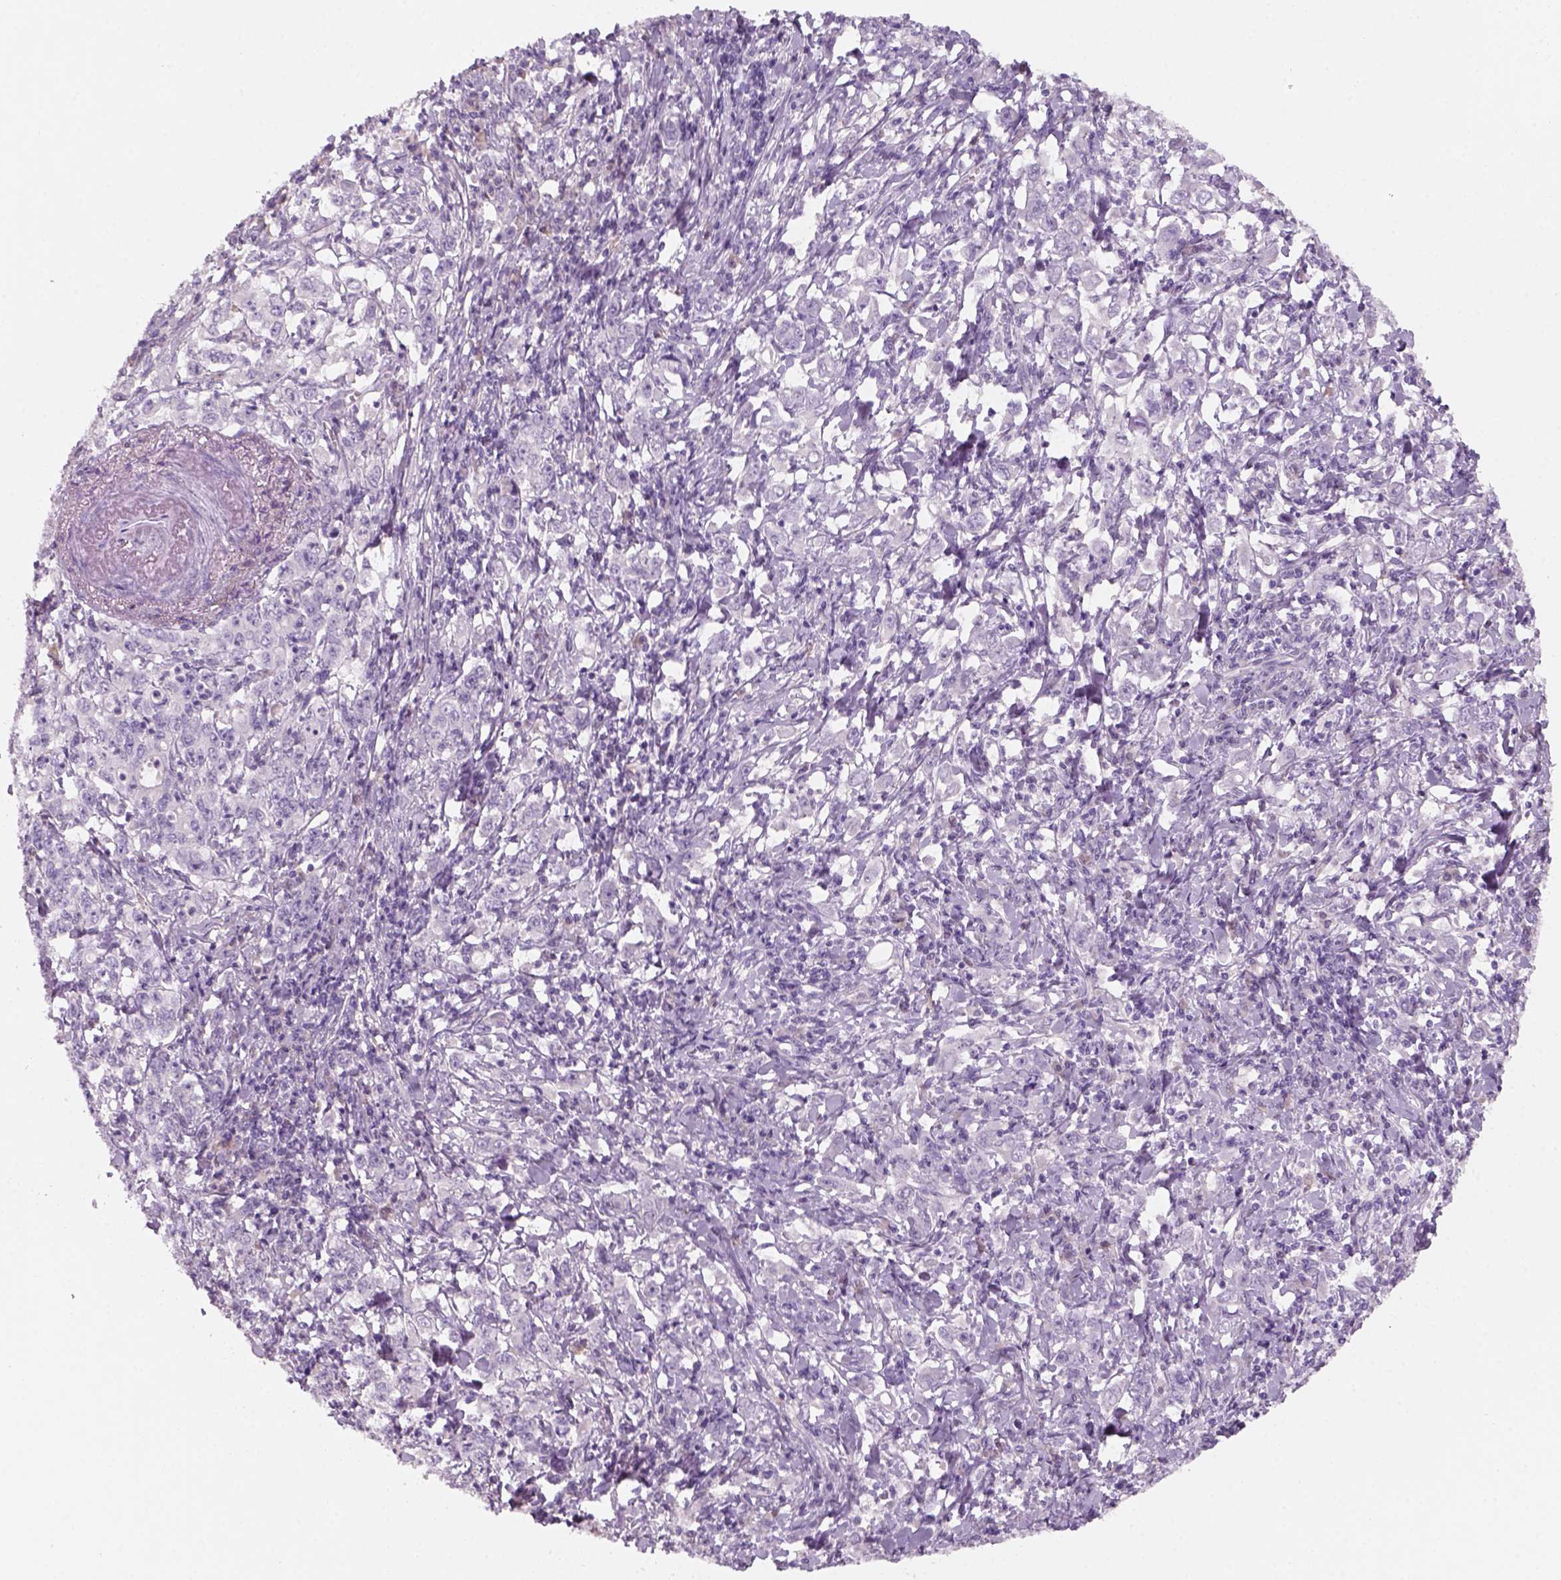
{"staining": {"intensity": "negative", "quantity": "none", "location": "none"}, "tissue": "stomach cancer", "cell_type": "Tumor cells", "image_type": "cancer", "snomed": [{"axis": "morphology", "description": "Adenocarcinoma, NOS"}, {"axis": "topography", "description": "Stomach, lower"}], "caption": "A micrograph of human stomach cancer (adenocarcinoma) is negative for staining in tumor cells.", "gene": "KRT25", "patient": {"sex": "female", "age": 72}}